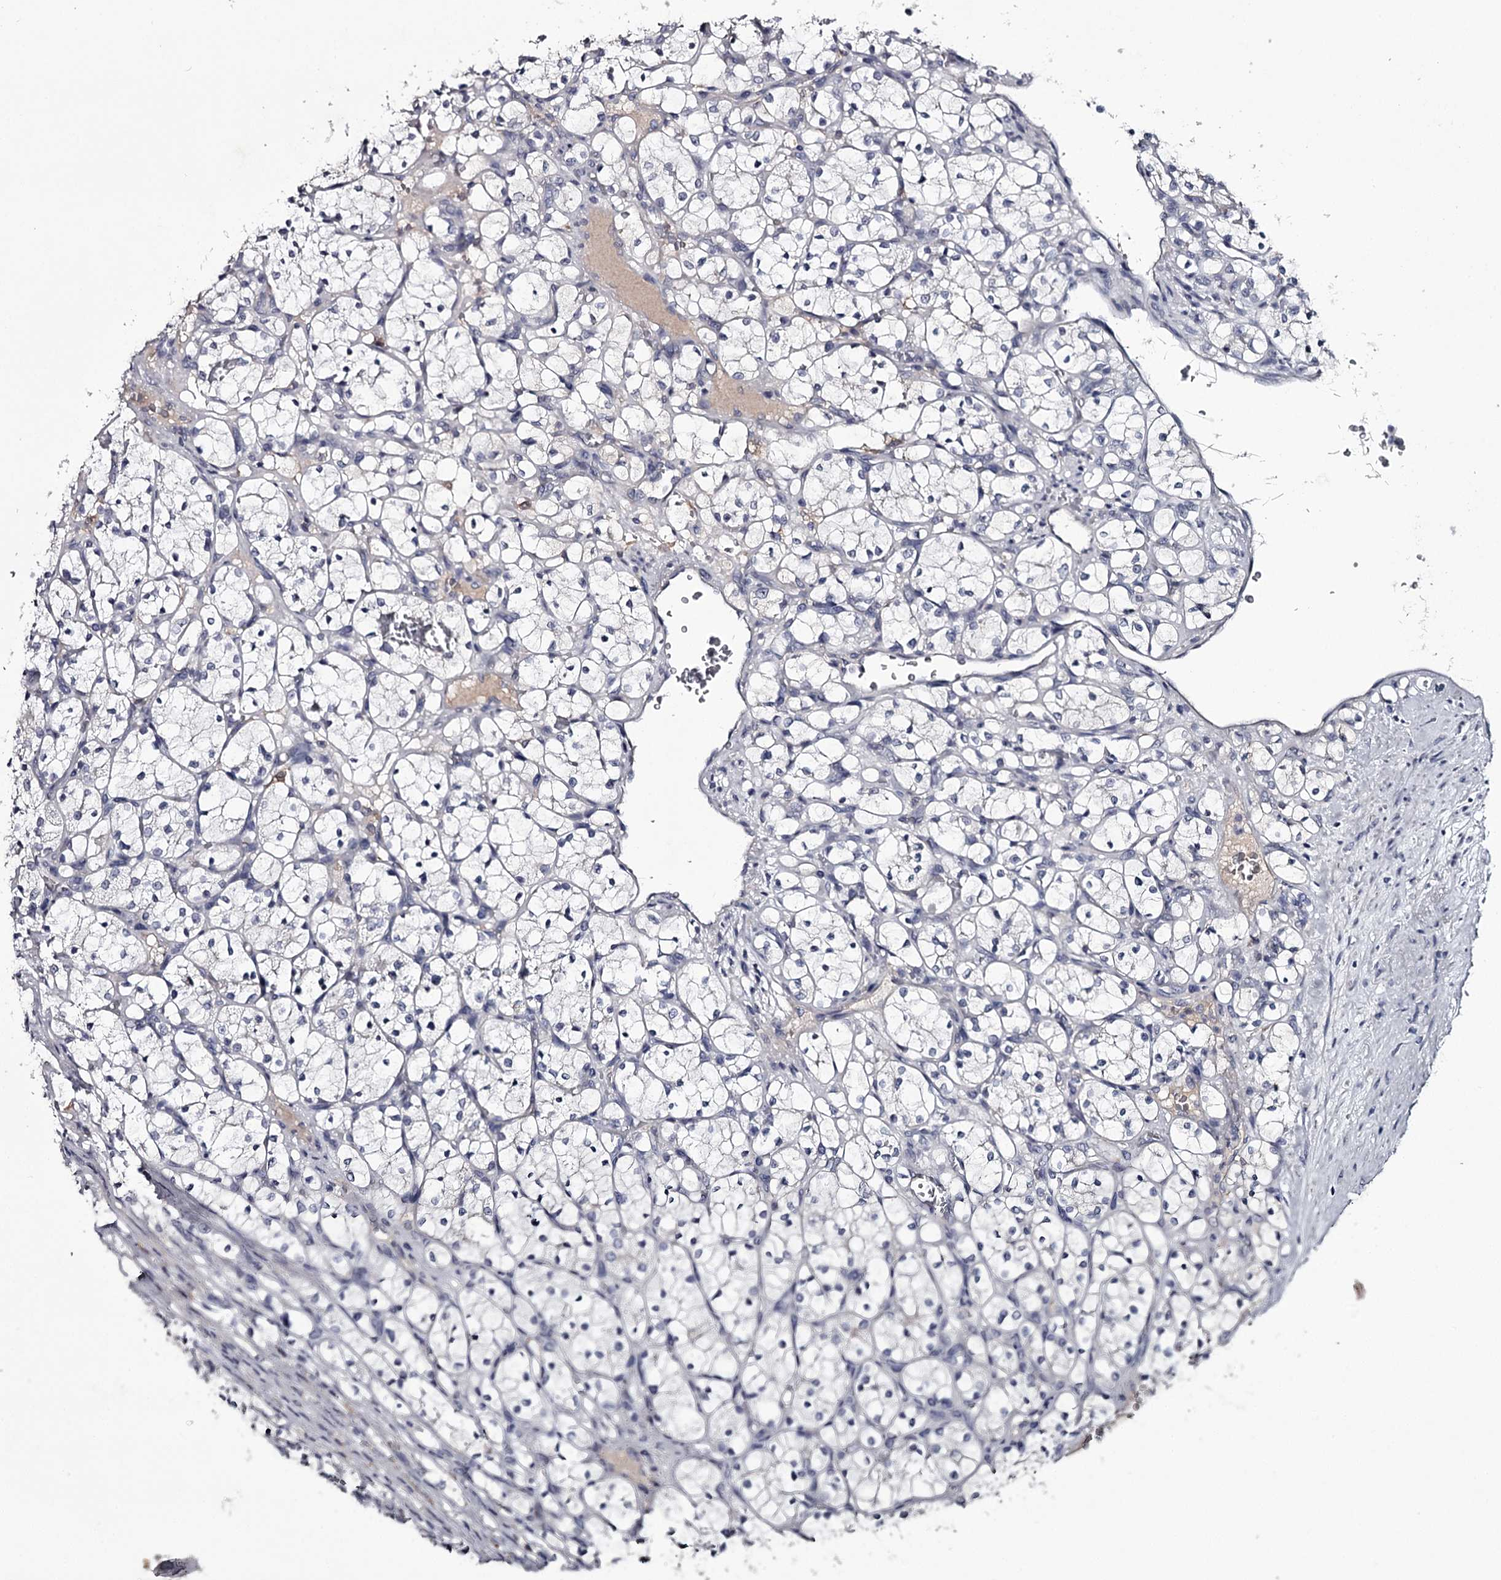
{"staining": {"intensity": "negative", "quantity": "none", "location": "none"}, "tissue": "renal cancer", "cell_type": "Tumor cells", "image_type": "cancer", "snomed": [{"axis": "morphology", "description": "Adenocarcinoma, NOS"}, {"axis": "topography", "description": "Kidney"}], "caption": "A micrograph of renal adenocarcinoma stained for a protein demonstrates no brown staining in tumor cells.", "gene": "FDXACB1", "patient": {"sex": "female", "age": 69}}